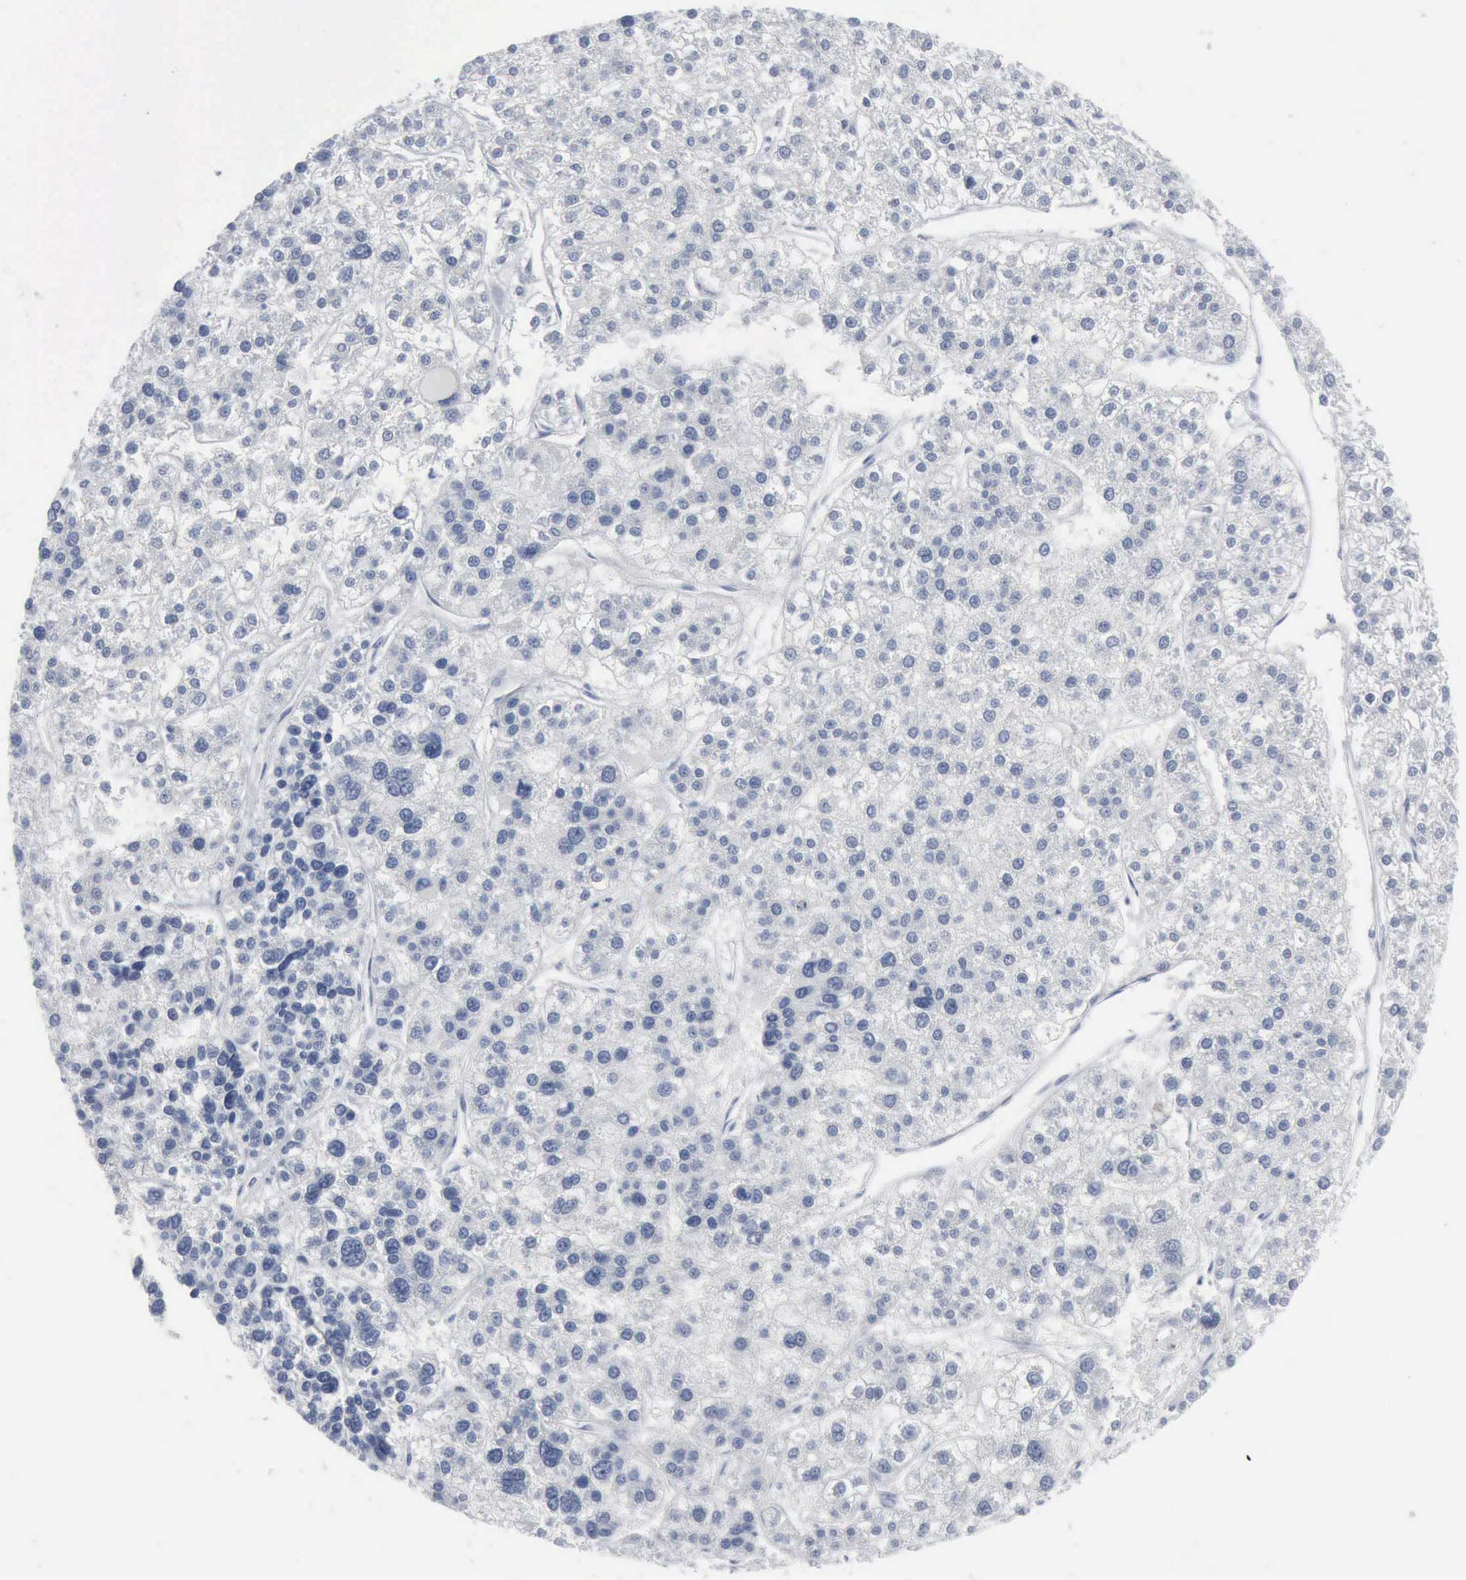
{"staining": {"intensity": "negative", "quantity": "none", "location": "none"}, "tissue": "liver cancer", "cell_type": "Tumor cells", "image_type": "cancer", "snomed": [{"axis": "morphology", "description": "Carcinoma, Hepatocellular, NOS"}, {"axis": "topography", "description": "Liver"}], "caption": "Immunohistochemical staining of liver cancer (hepatocellular carcinoma) displays no significant expression in tumor cells.", "gene": "DMD", "patient": {"sex": "female", "age": 85}}